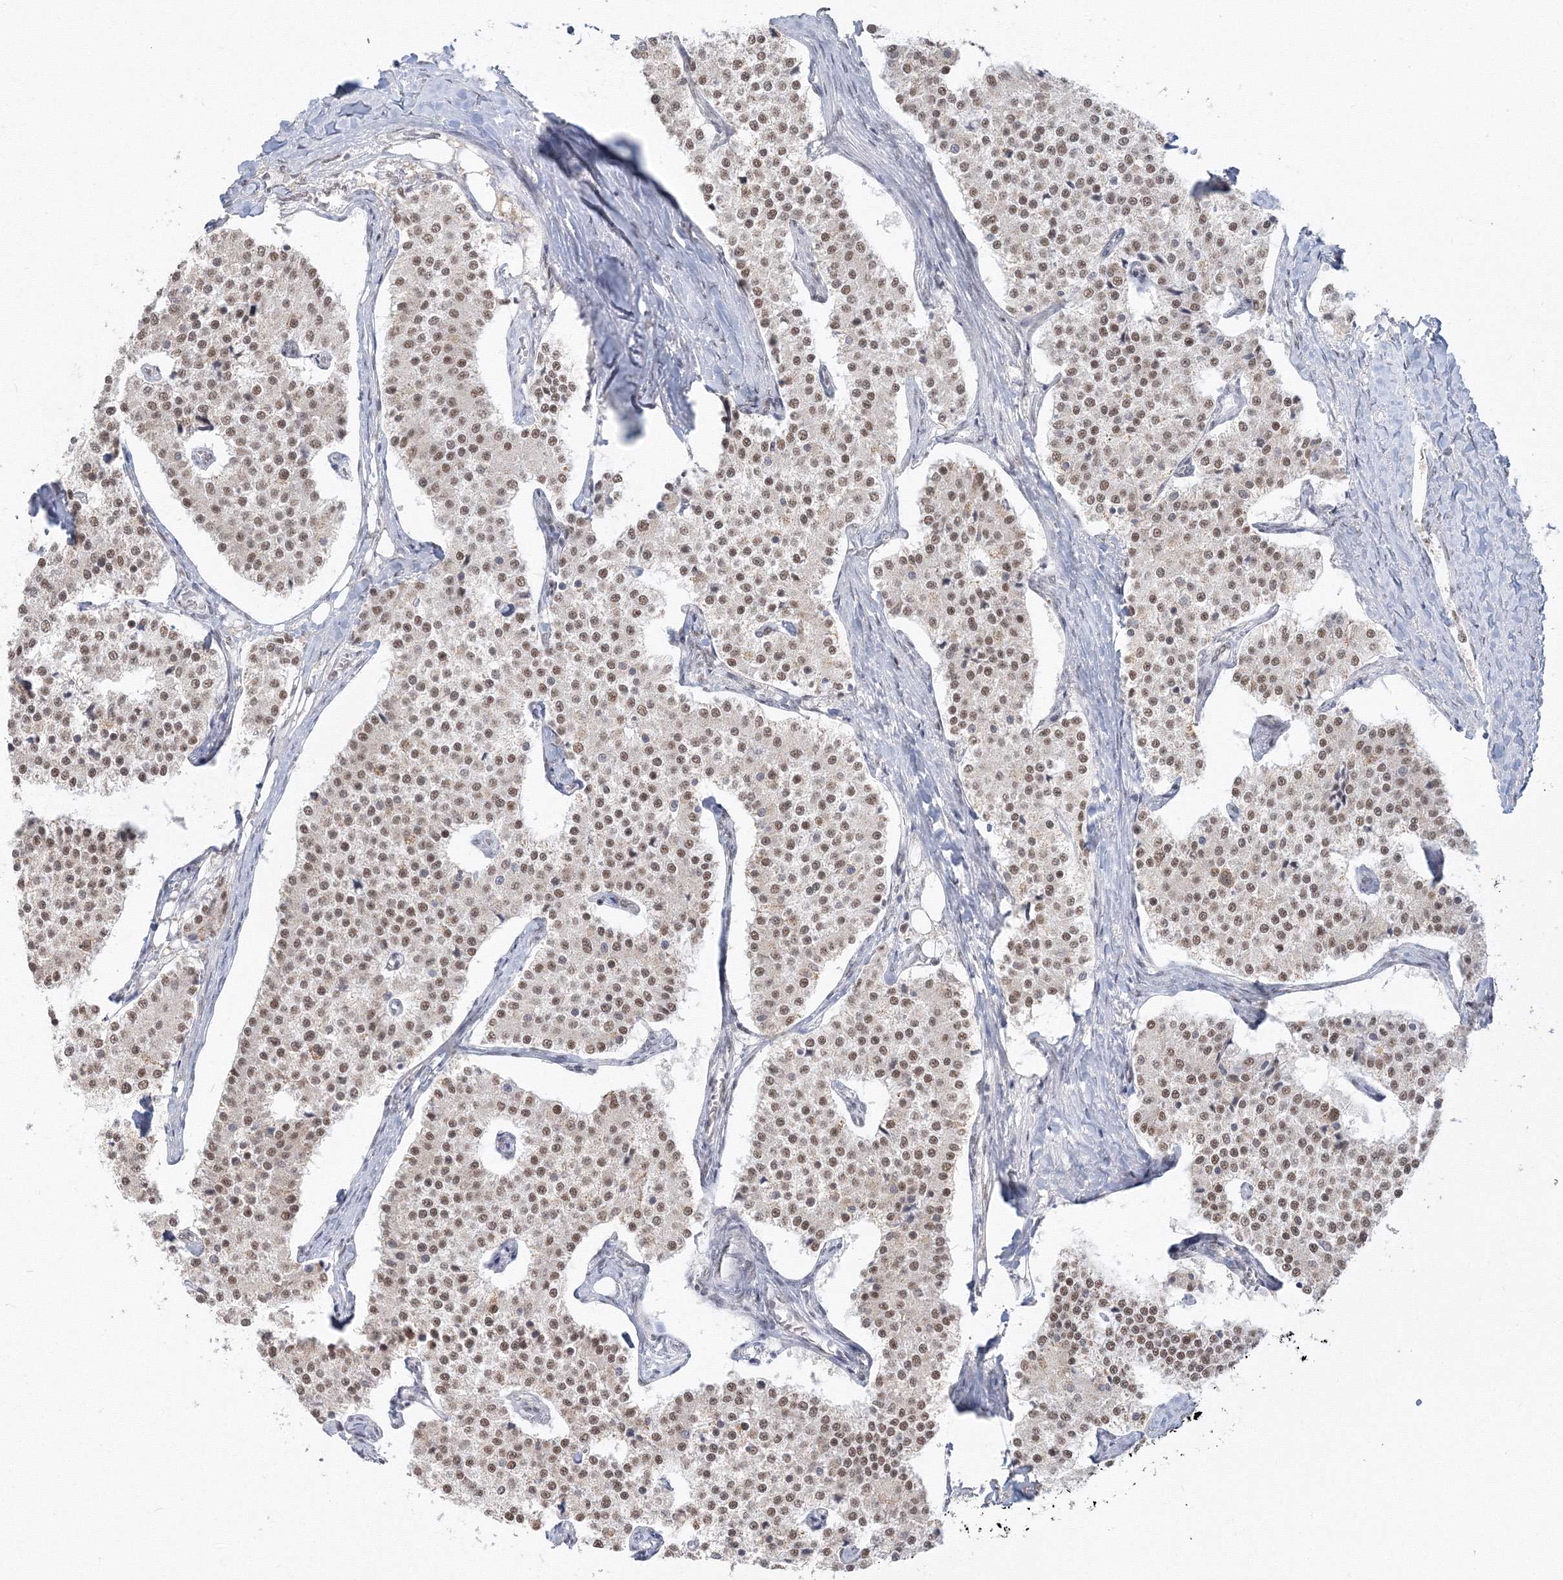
{"staining": {"intensity": "moderate", "quantity": ">75%", "location": "nuclear"}, "tissue": "carcinoid", "cell_type": "Tumor cells", "image_type": "cancer", "snomed": [{"axis": "morphology", "description": "Carcinoid, malignant, NOS"}, {"axis": "topography", "description": "Colon"}], "caption": "A medium amount of moderate nuclear expression is identified in approximately >75% of tumor cells in malignant carcinoid tissue. (DAB IHC with brightfield microscopy, high magnification).", "gene": "PPP4R2", "patient": {"sex": "female", "age": 52}}